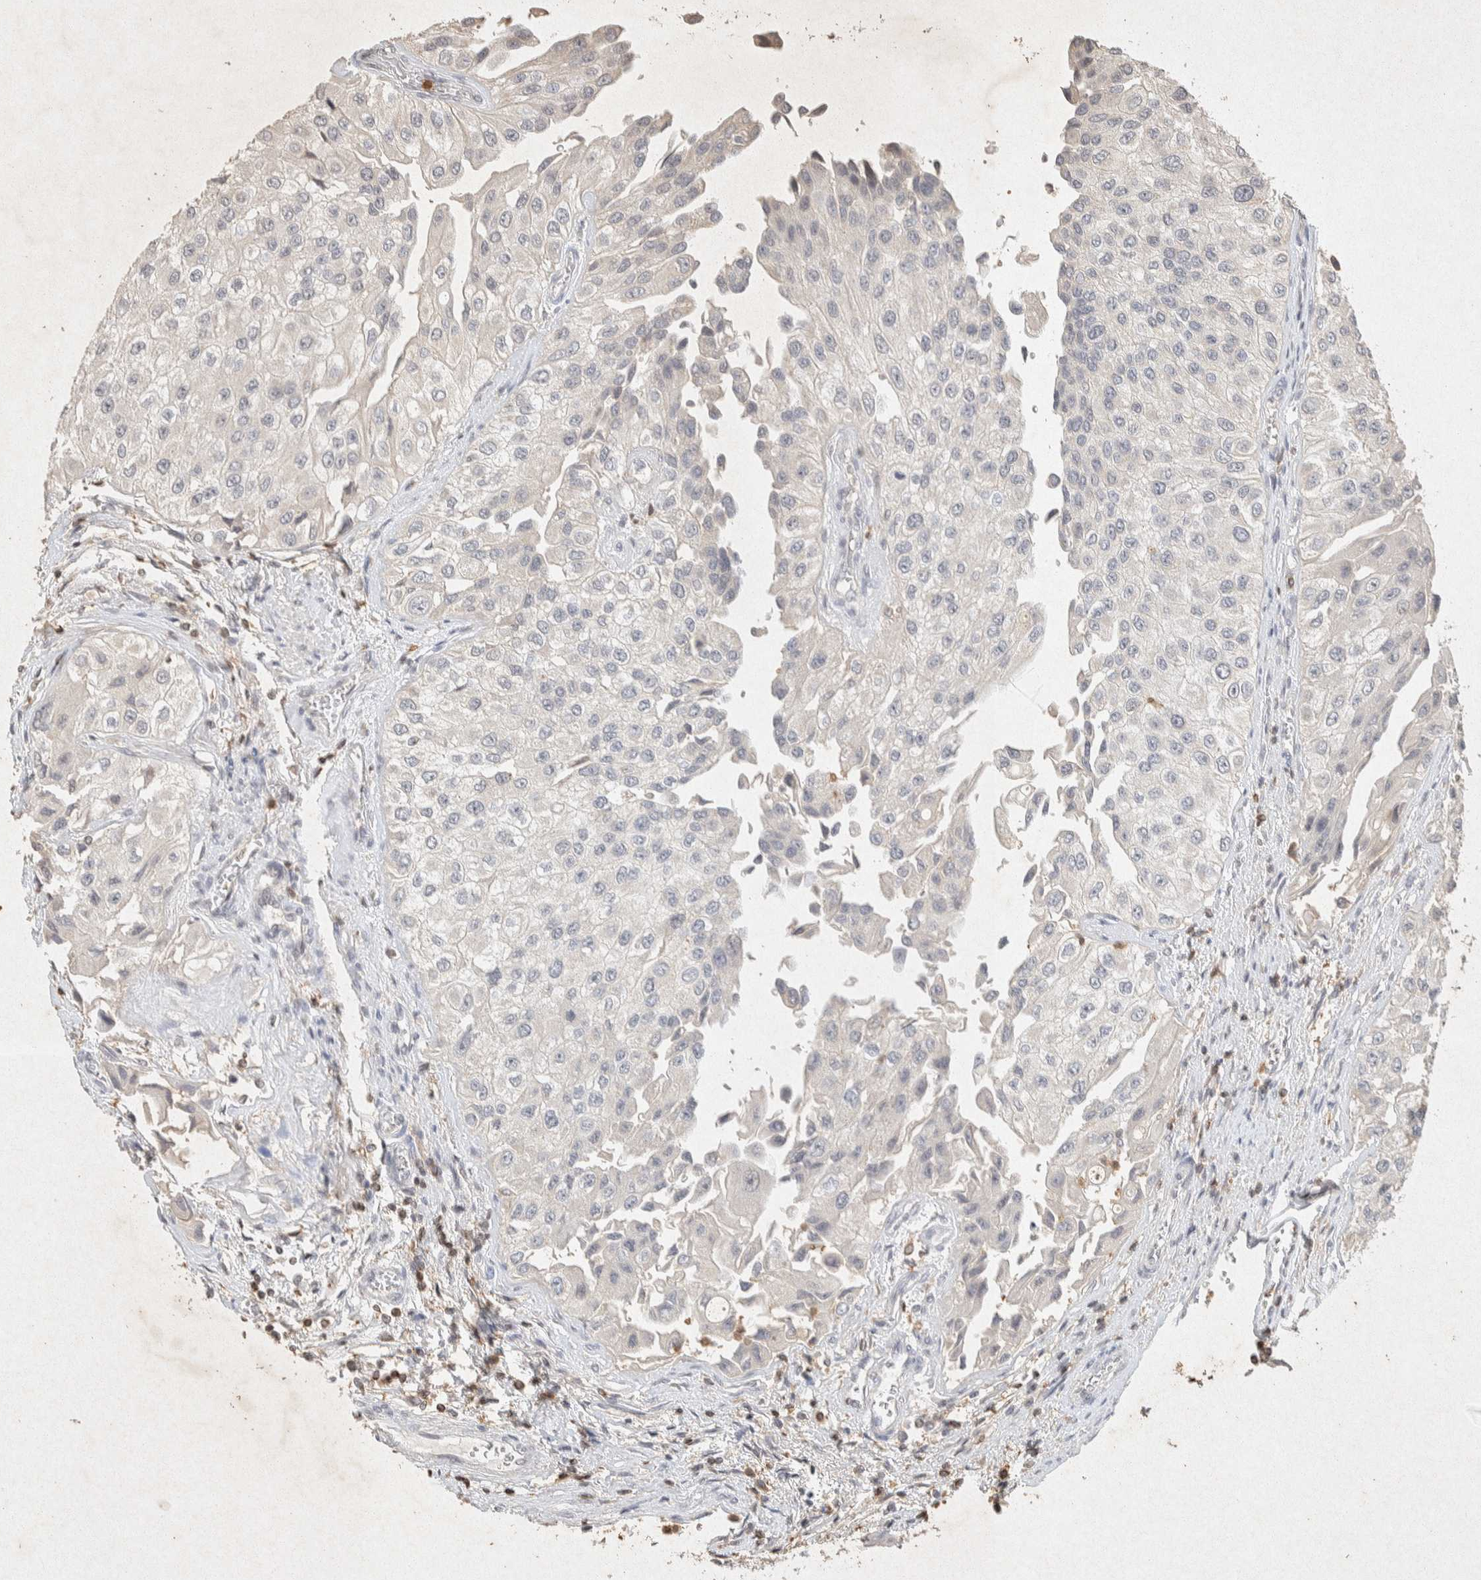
{"staining": {"intensity": "negative", "quantity": "none", "location": "none"}, "tissue": "urothelial cancer", "cell_type": "Tumor cells", "image_type": "cancer", "snomed": [{"axis": "morphology", "description": "Urothelial carcinoma, High grade"}, {"axis": "topography", "description": "Kidney"}, {"axis": "topography", "description": "Urinary bladder"}], "caption": "The immunohistochemistry (IHC) histopathology image has no significant positivity in tumor cells of urothelial cancer tissue. (DAB (3,3'-diaminobenzidine) immunohistochemistry (IHC) with hematoxylin counter stain).", "gene": "RAC2", "patient": {"sex": "male", "age": 77}}